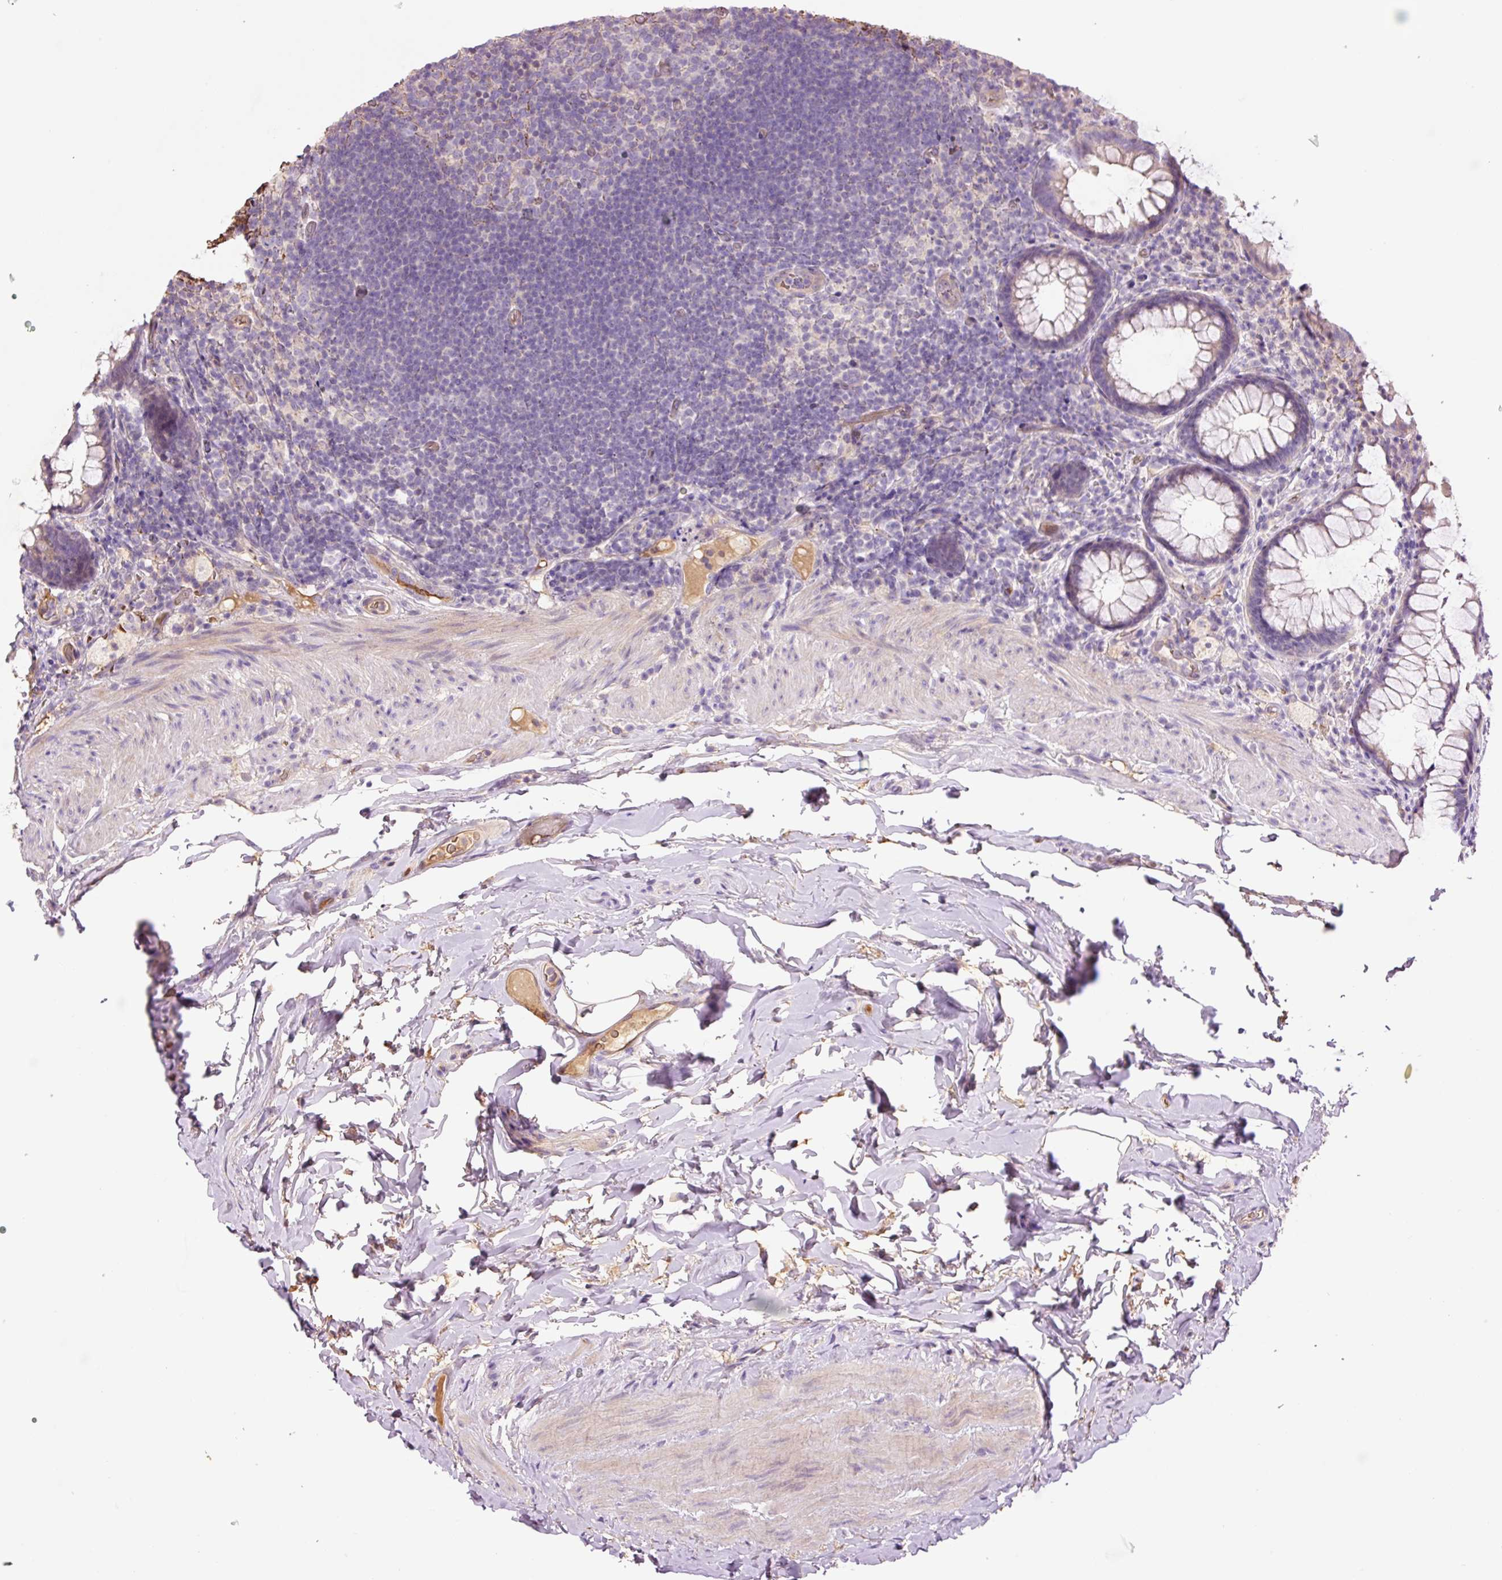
{"staining": {"intensity": "weak", "quantity": "<25%", "location": "cytoplasmic/membranous"}, "tissue": "rectum", "cell_type": "Glandular cells", "image_type": "normal", "snomed": [{"axis": "morphology", "description": "Normal tissue, NOS"}, {"axis": "topography", "description": "Rectum"}], "caption": "Glandular cells are negative for brown protein staining in unremarkable rectum. (Brightfield microscopy of DAB (3,3'-diaminobenzidine) immunohistochemistry at high magnification).", "gene": "TMEM235", "patient": {"sex": "female", "age": 69}}